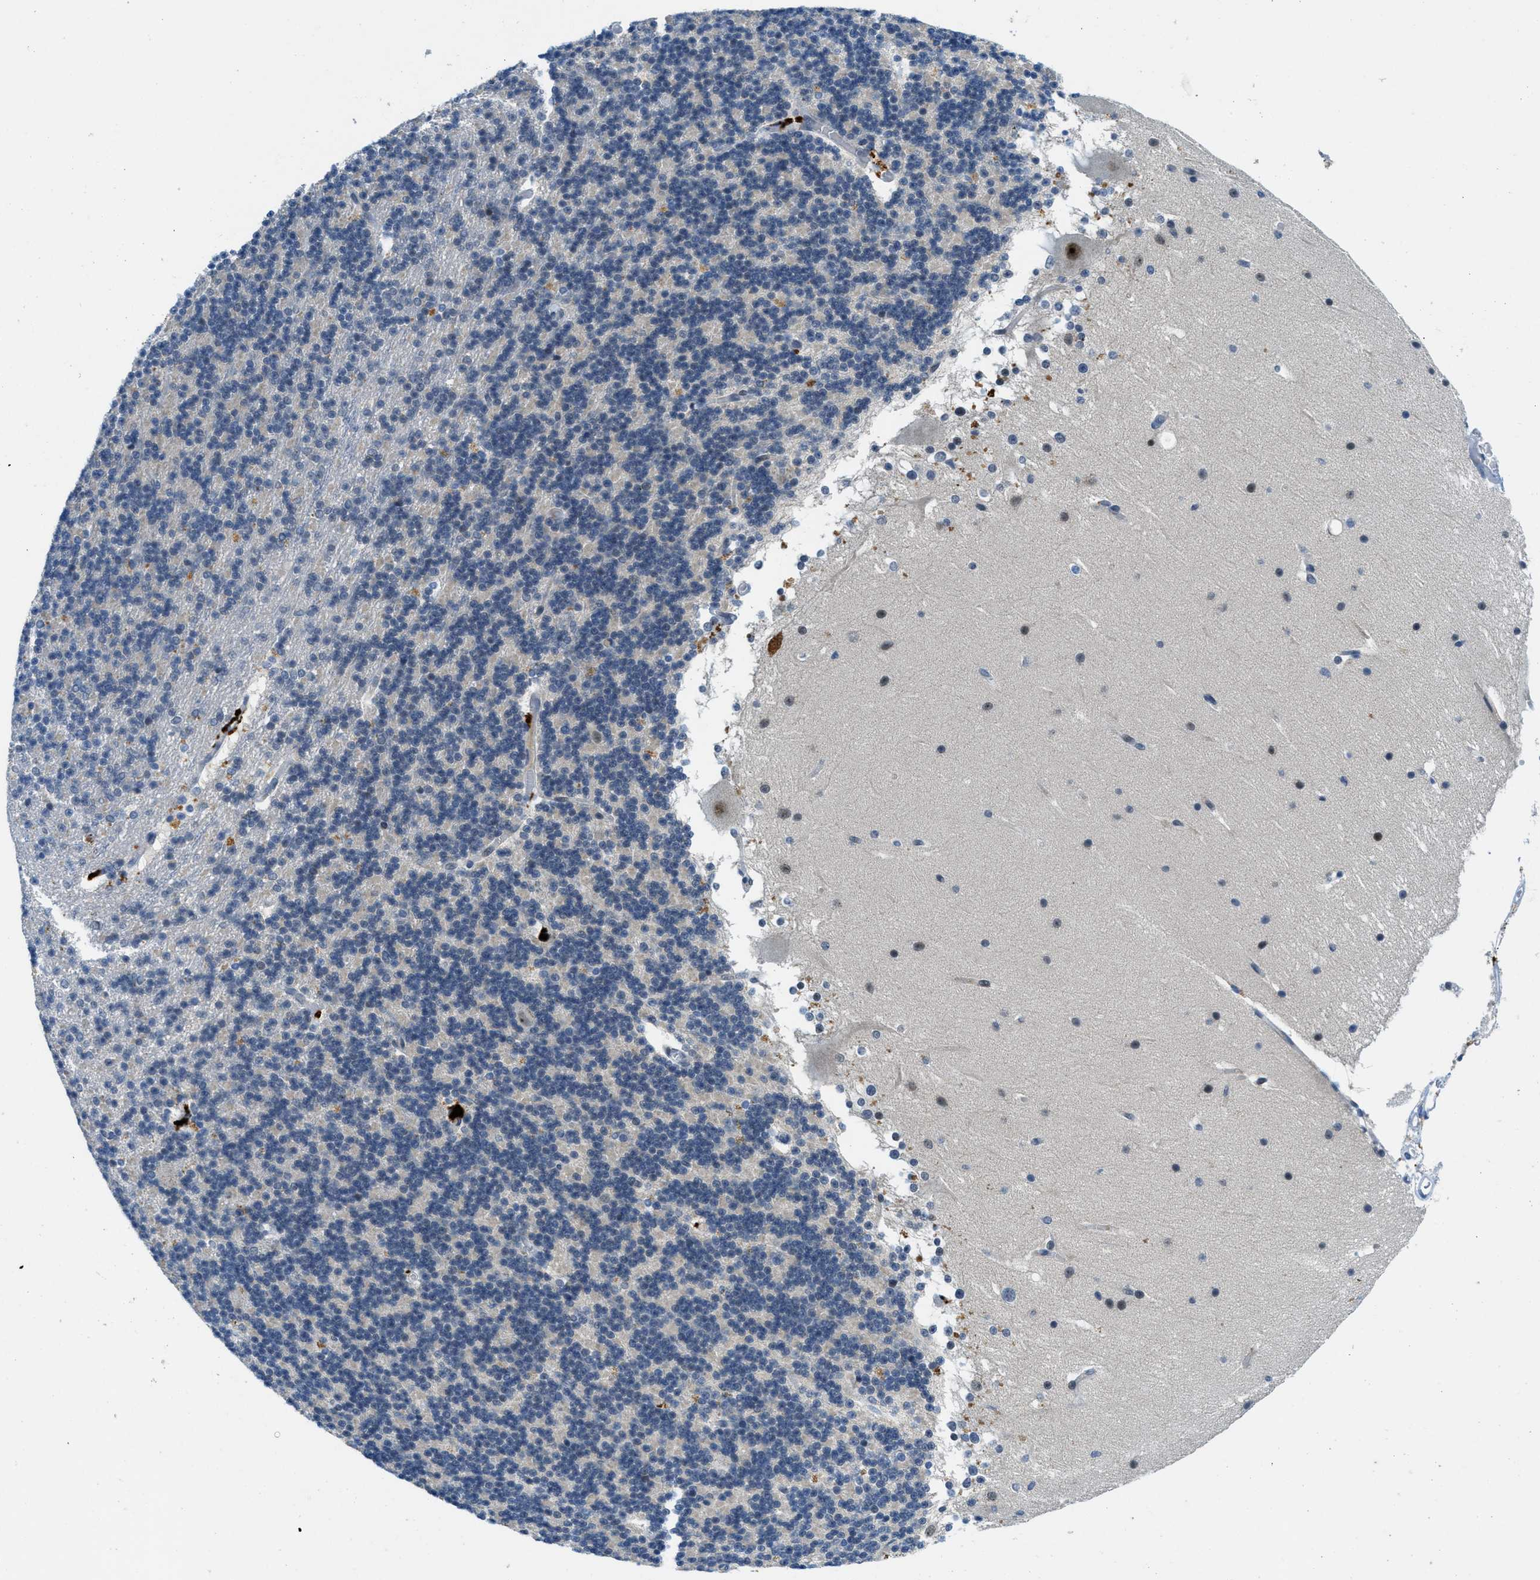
{"staining": {"intensity": "negative", "quantity": "none", "location": "none"}, "tissue": "cerebellum", "cell_type": "Cells in granular layer", "image_type": "normal", "snomed": [{"axis": "morphology", "description": "Normal tissue, NOS"}, {"axis": "topography", "description": "Cerebellum"}], "caption": "Human cerebellum stained for a protein using immunohistochemistry exhibits no positivity in cells in granular layer.", "gene": "SLCO2A1", "patient": {"sex": "female", "age": 19}}